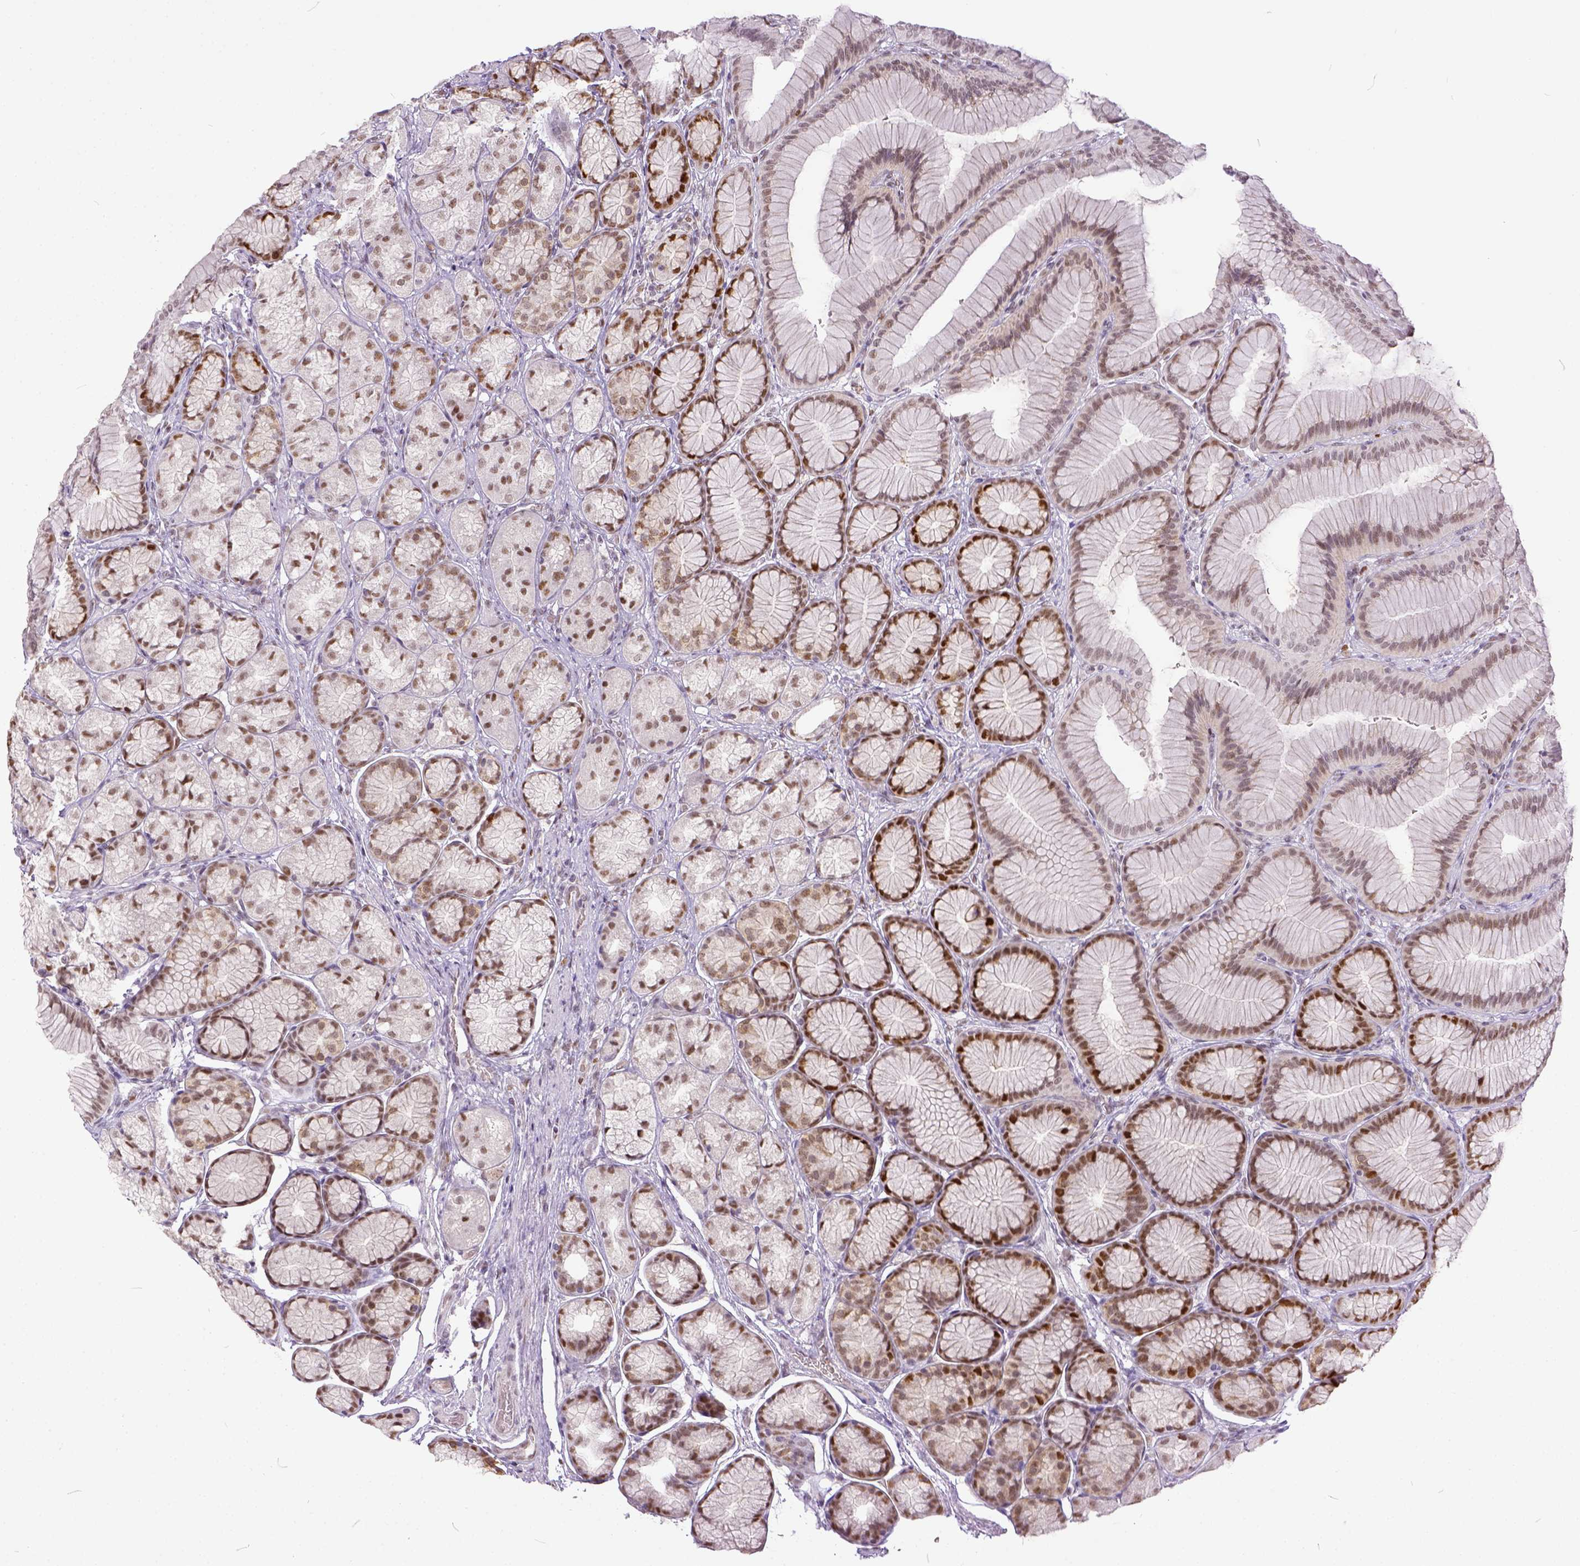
{"staining": {"intensity": "moderate", "quantity": ">75%", "location": "nuclear"}, "tissue": "stomach", "cell_type": "Glandular cells", "image_type": "normal", "snomed": [{"axis": "morphology", "description": "Normal tissue, NOS"}, {"axis": "morphology", "description": "Adenocarcinoma, NOS"}, {"axis": "morphology", "description": "Adenocarcinoma, High grade"}, {"axis": "topography", "description": "Stomach, upper"}, {"axis": "topography", "description": "Stomach"}], "caption": "Protein staining by IHC demonstrates moderate nuclear staining in about >75% of glandular cells in unremarkable stomach.", "gene": "ERCC1", "patient": {"sex": "female", "age": 65}}